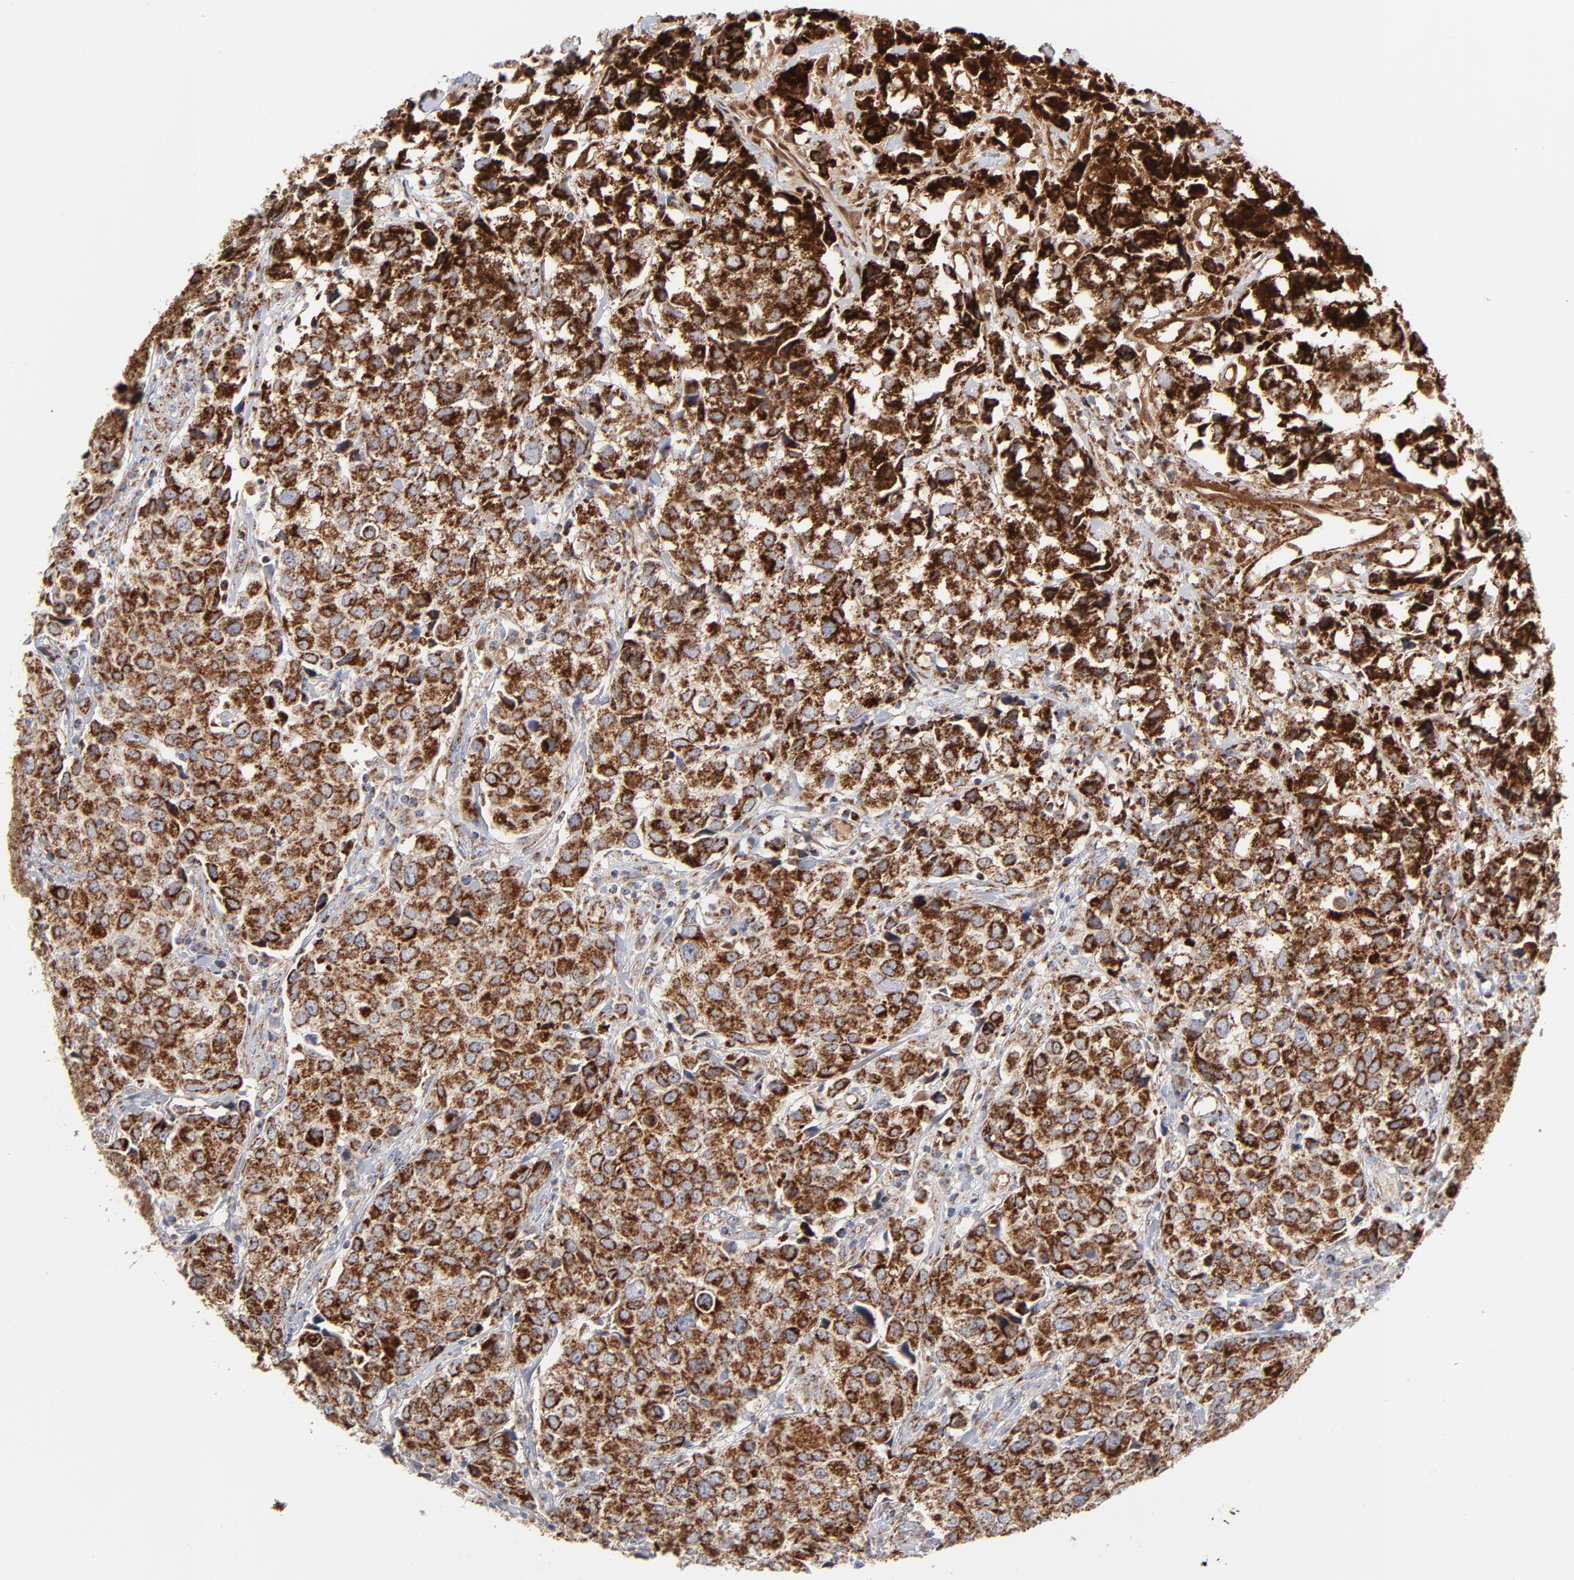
{"staining": {"intensity": "strong", "quantity": ">75%", "location": "cytoplasmic/membranous"}, "tissue": "urothelial cancer", "cell_type": "Tumor cells", "image_type": "cancer", "snomed": [{"axis": "morphology", "description": "Urothelial carcinoma, High grade"}, {"axis": "topography", "description": "Urinary bladder"}], "caption": "About >75% of tumor cells in urothelial cancer show strong cytoplasmic/membranous protein expression as visualized by brown immunohistochemical staining.", "gene": "DIABLO", "patient": {"sex": "female", "age": 75}}